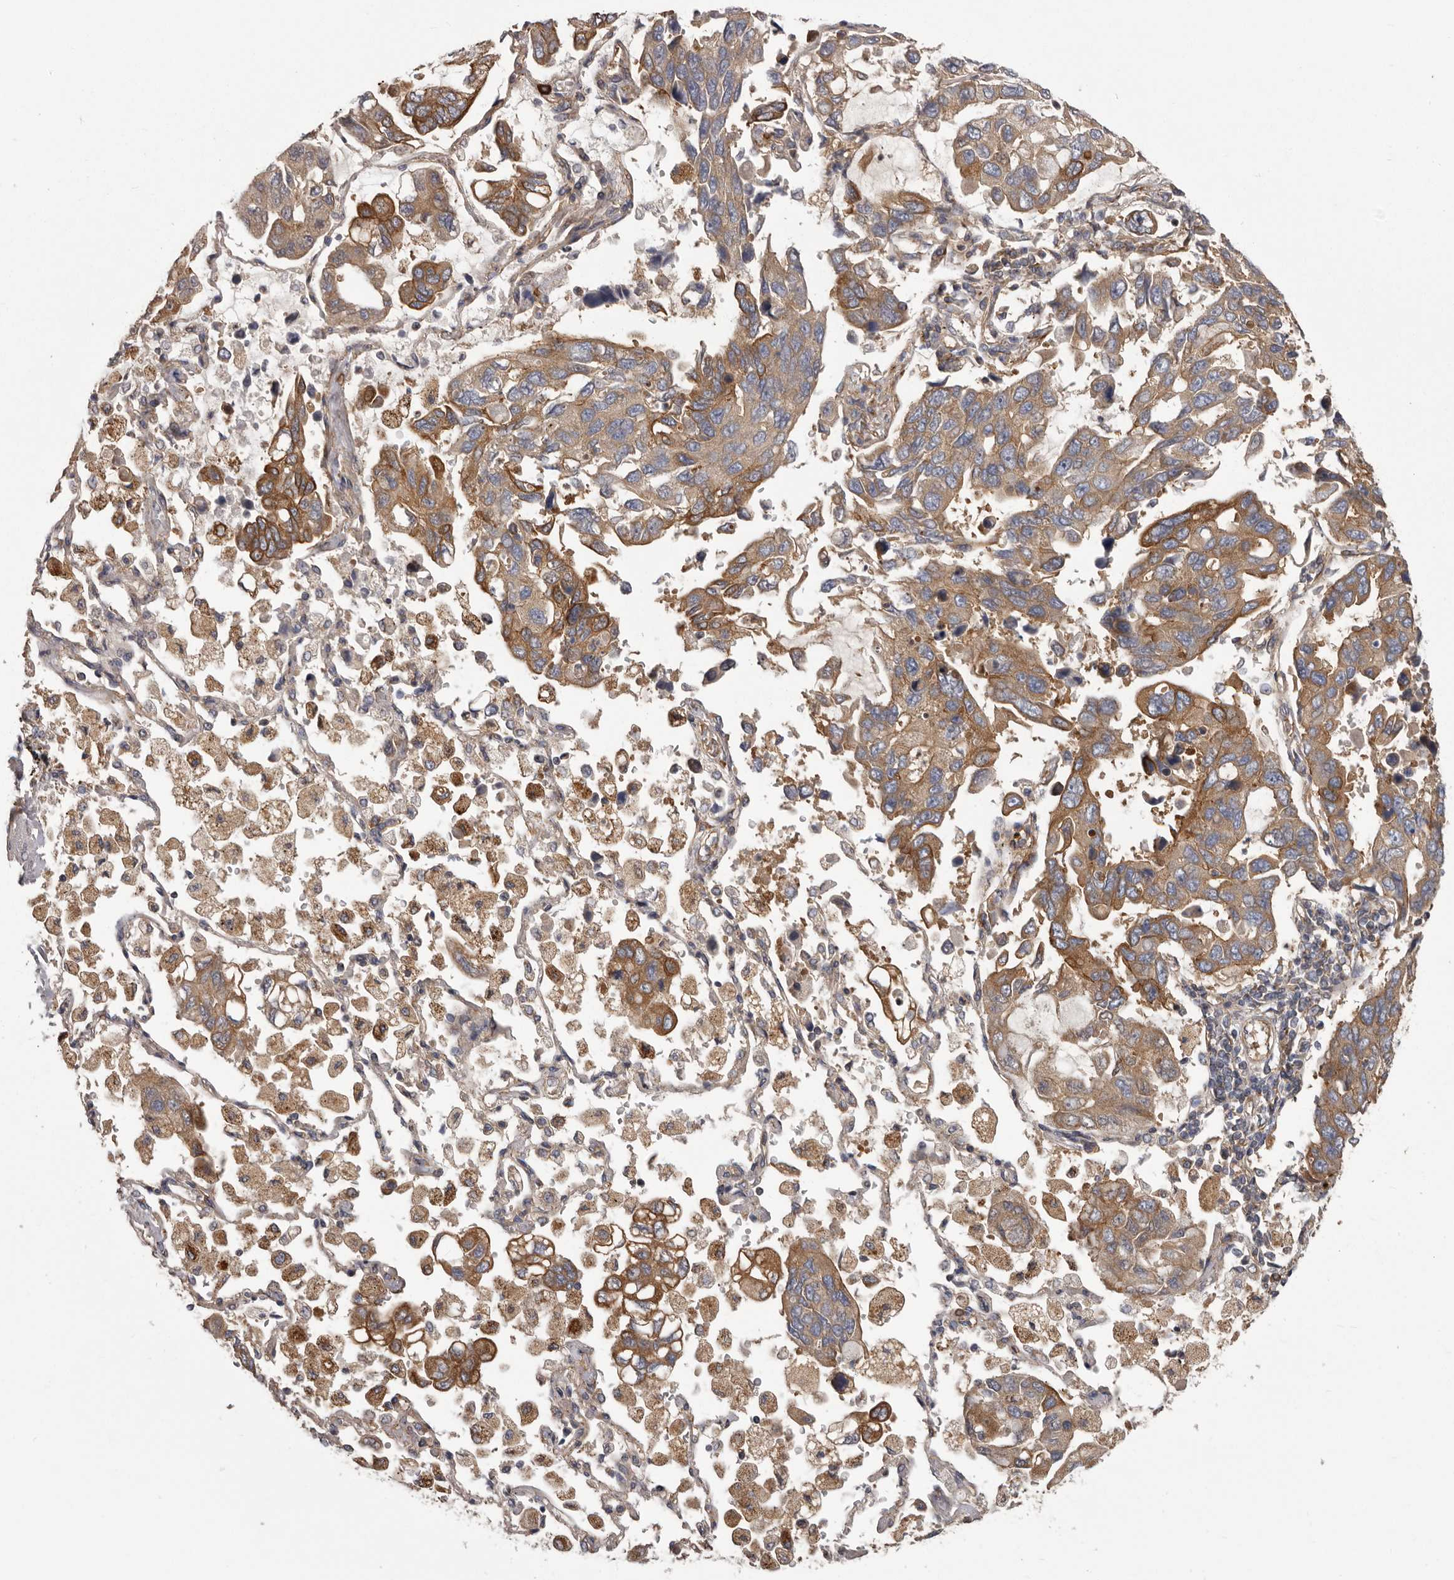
{"staining": {"intensity": "moderate", "quantity": ">75%", "location": "cytoplasmic/membranous"}, "tissue": "lung cancer", "cell_type": "Tumor cells", "image_type": "cancer", "snomed": [{"axis": "morphology", "description": "Adenocarcinoma, NOS"}, {"axis": "topography", "description": "Lung"}], "caption": "A high-resolution photomicrograph shows immunohistochemistry (IHC) staining of lung adenocarcinoma, which demonstrates moderate cytoplasmic/membranous staining in about >75% of tumor cells. The staining was performed using DAB, with brown indicating positive protein expression. Nuclei are stained blue with hematoxylin.", "gene": "ENAH", "patient": {"sex": "male", "age": 64}}